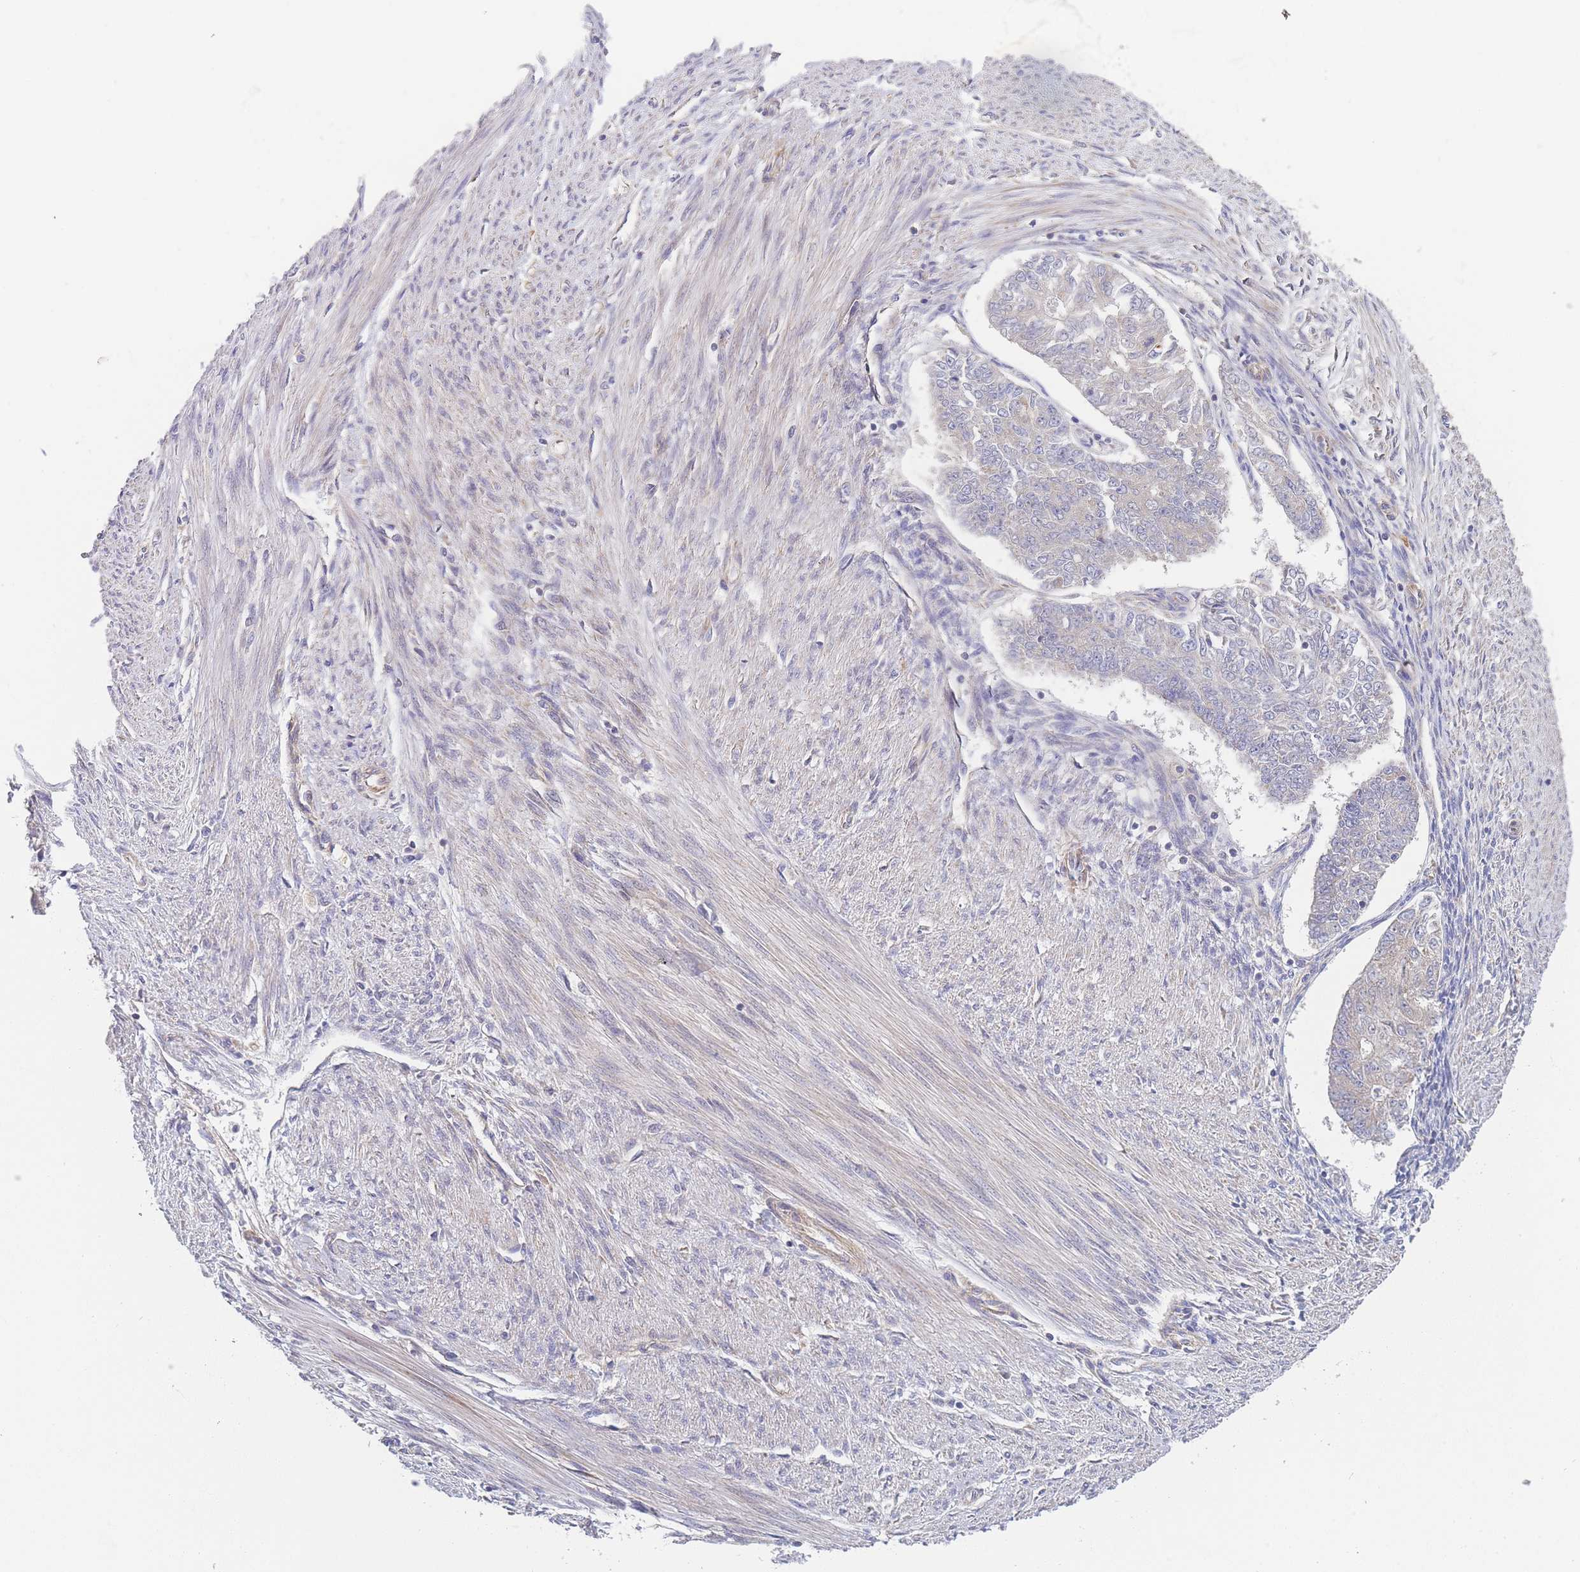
{"staining": {"intensity": "negative", "quantity": "none", "location": "none"}, "tissue": "endometrial cancer", "cell_type": "Tumor cells", "image_type": "cancer", "snomed": [{"axis": "morphology", "description": "Adenocarcinoma, NOS"}, {"axis": "topography", "description": "Endometrium"}], "caption": "Tumor cells are negative for protein expression in human adenocarcinoma (endometrial). The staining is performed using DAB brown chromogen with nuclei counter-stained in using hematoxylin.", "gene": "MTRES1", "patient": {"sex": "female", "age": 32}}